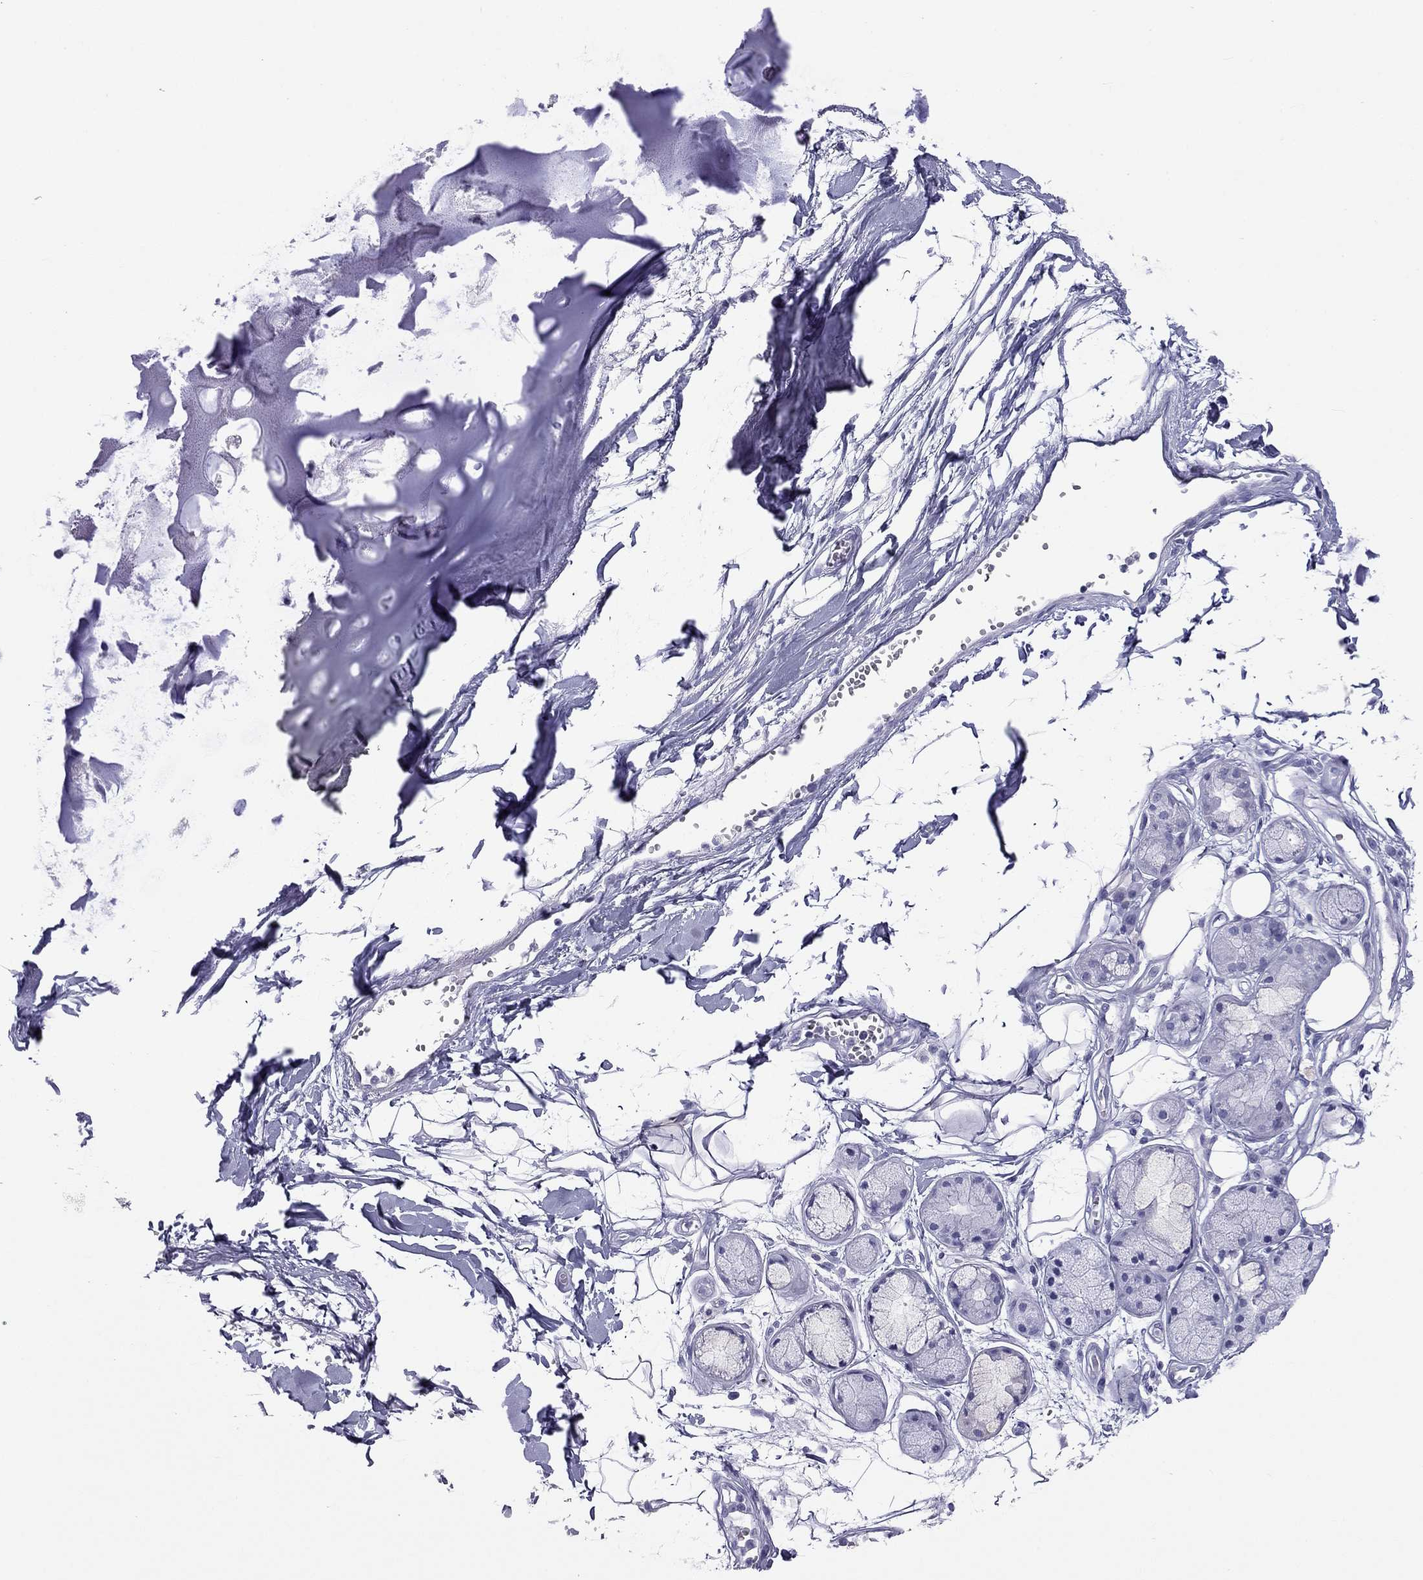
{"staining": {"intensity": "negative", "quantity": "none", "location": "none"}, "tissue": "adipose tissue", "cell_type": "Adipocytes", "image_type": "normal", "snomed": [{"axis": "morphology", "description": "Normal tissue, NOS"}, {"axis": "morphology", "description": "Squamous cell carcinoma, NOS"}, {"axis": "topography", "description": "Cartilage tissue"}, {"axis": "topography", "description": "Lung"}], "caption": "Immunohistochemistry image of unremarkable adipose tissue stained for a protein (brown), which demonstrates no positivity in adipocytes.", "gene": "DPY19L2", "patient": {"sex": "male", "age": 66}}